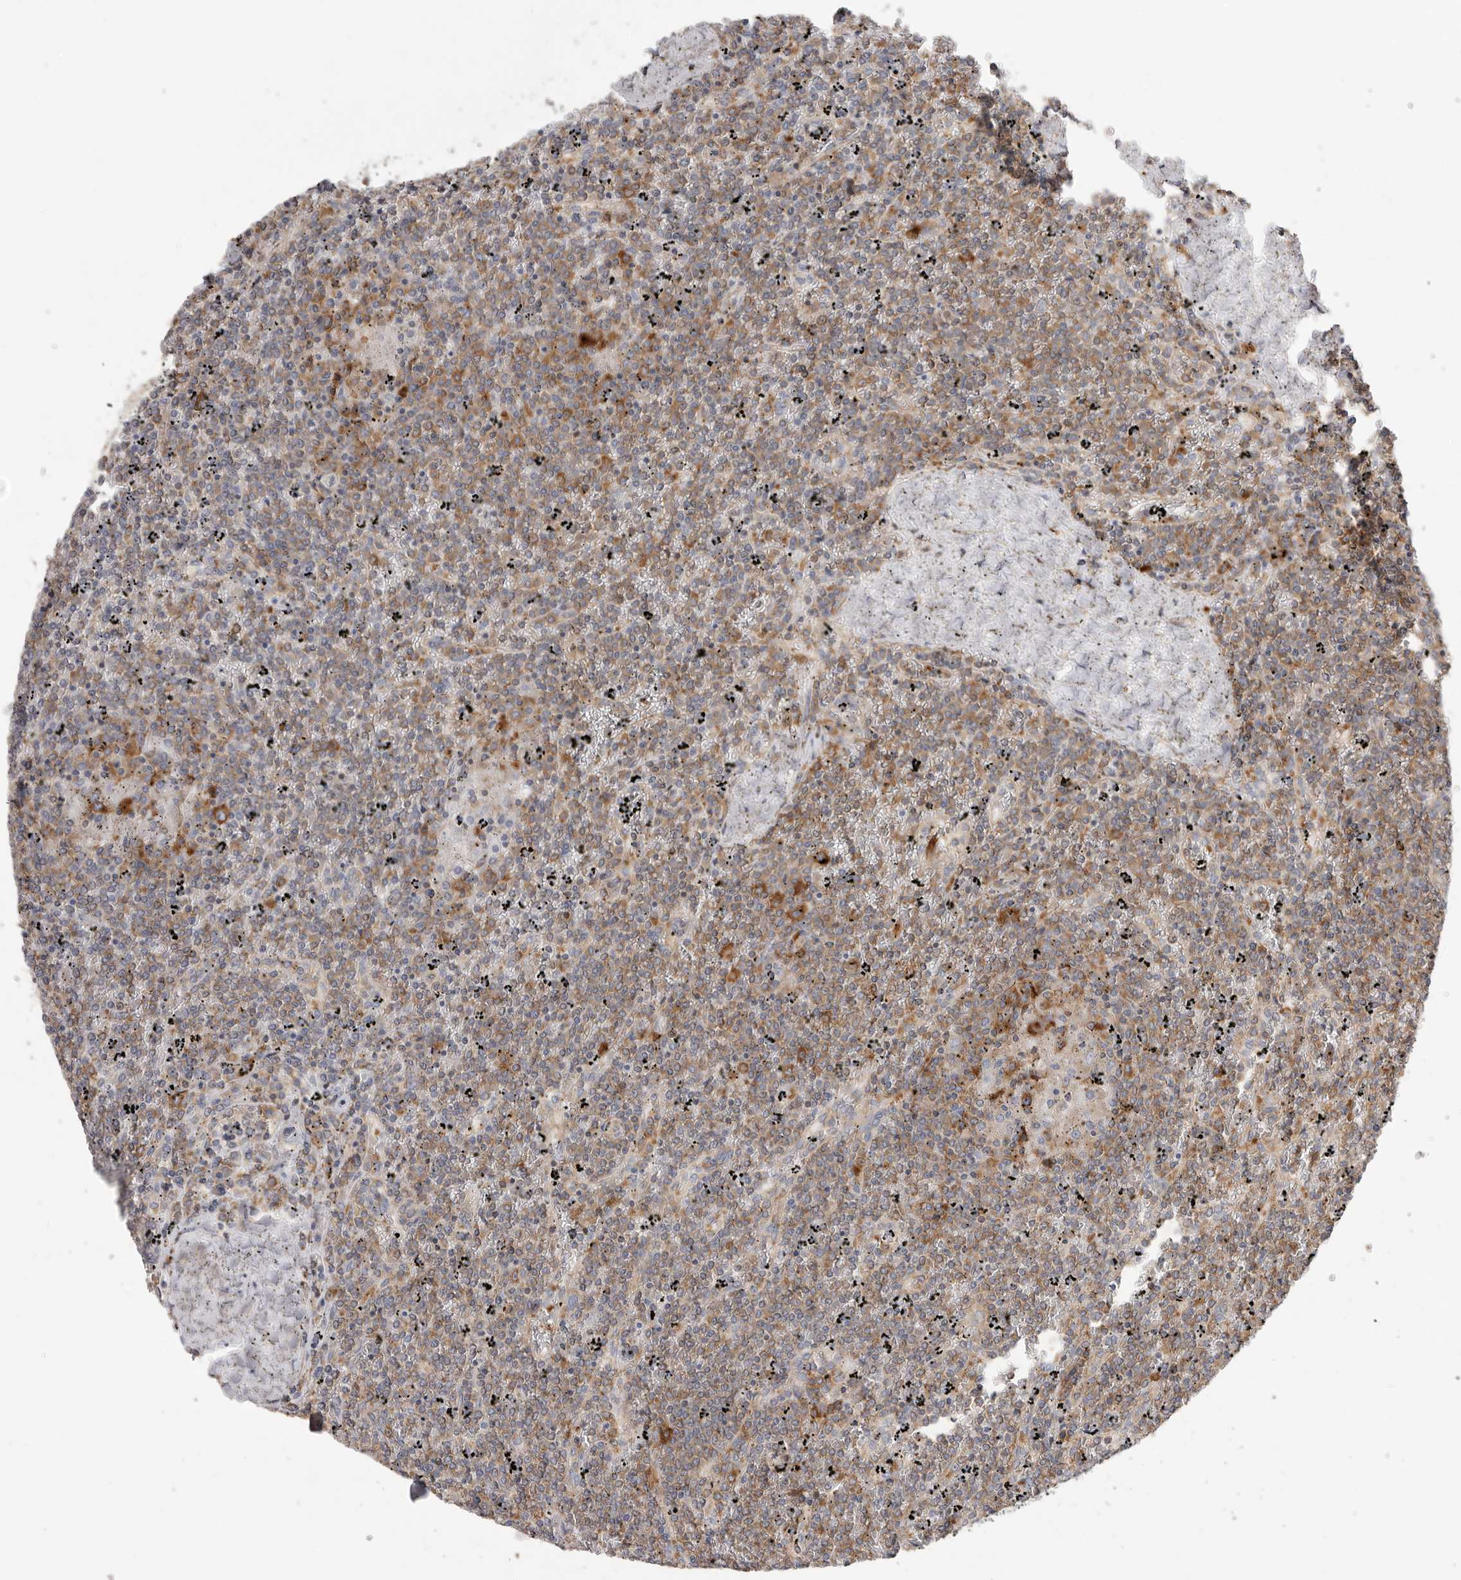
{"staining": {"intensity": "moderate", "quantity": "25%-75%", "location": "cytoplasmic/membranous"}, "tissue": "lymphoma", "cell_type": "Tumor cells", "image_type": "cancer", "snomed": [{"axis": "morphology", "description": "Malignant lymphoma, non-Hodgkin's type, Low grade"}, {"axis": "topography", "description": "Spleen"}], "caption": "Lymphoma stained for a protein (brown) displays moderate cytoplasmic/membranous positive positivity in approximately 25%-75% of tumor cells.", "gene": "SERBP1", "patient": {"sex": "female", "age": 19}}